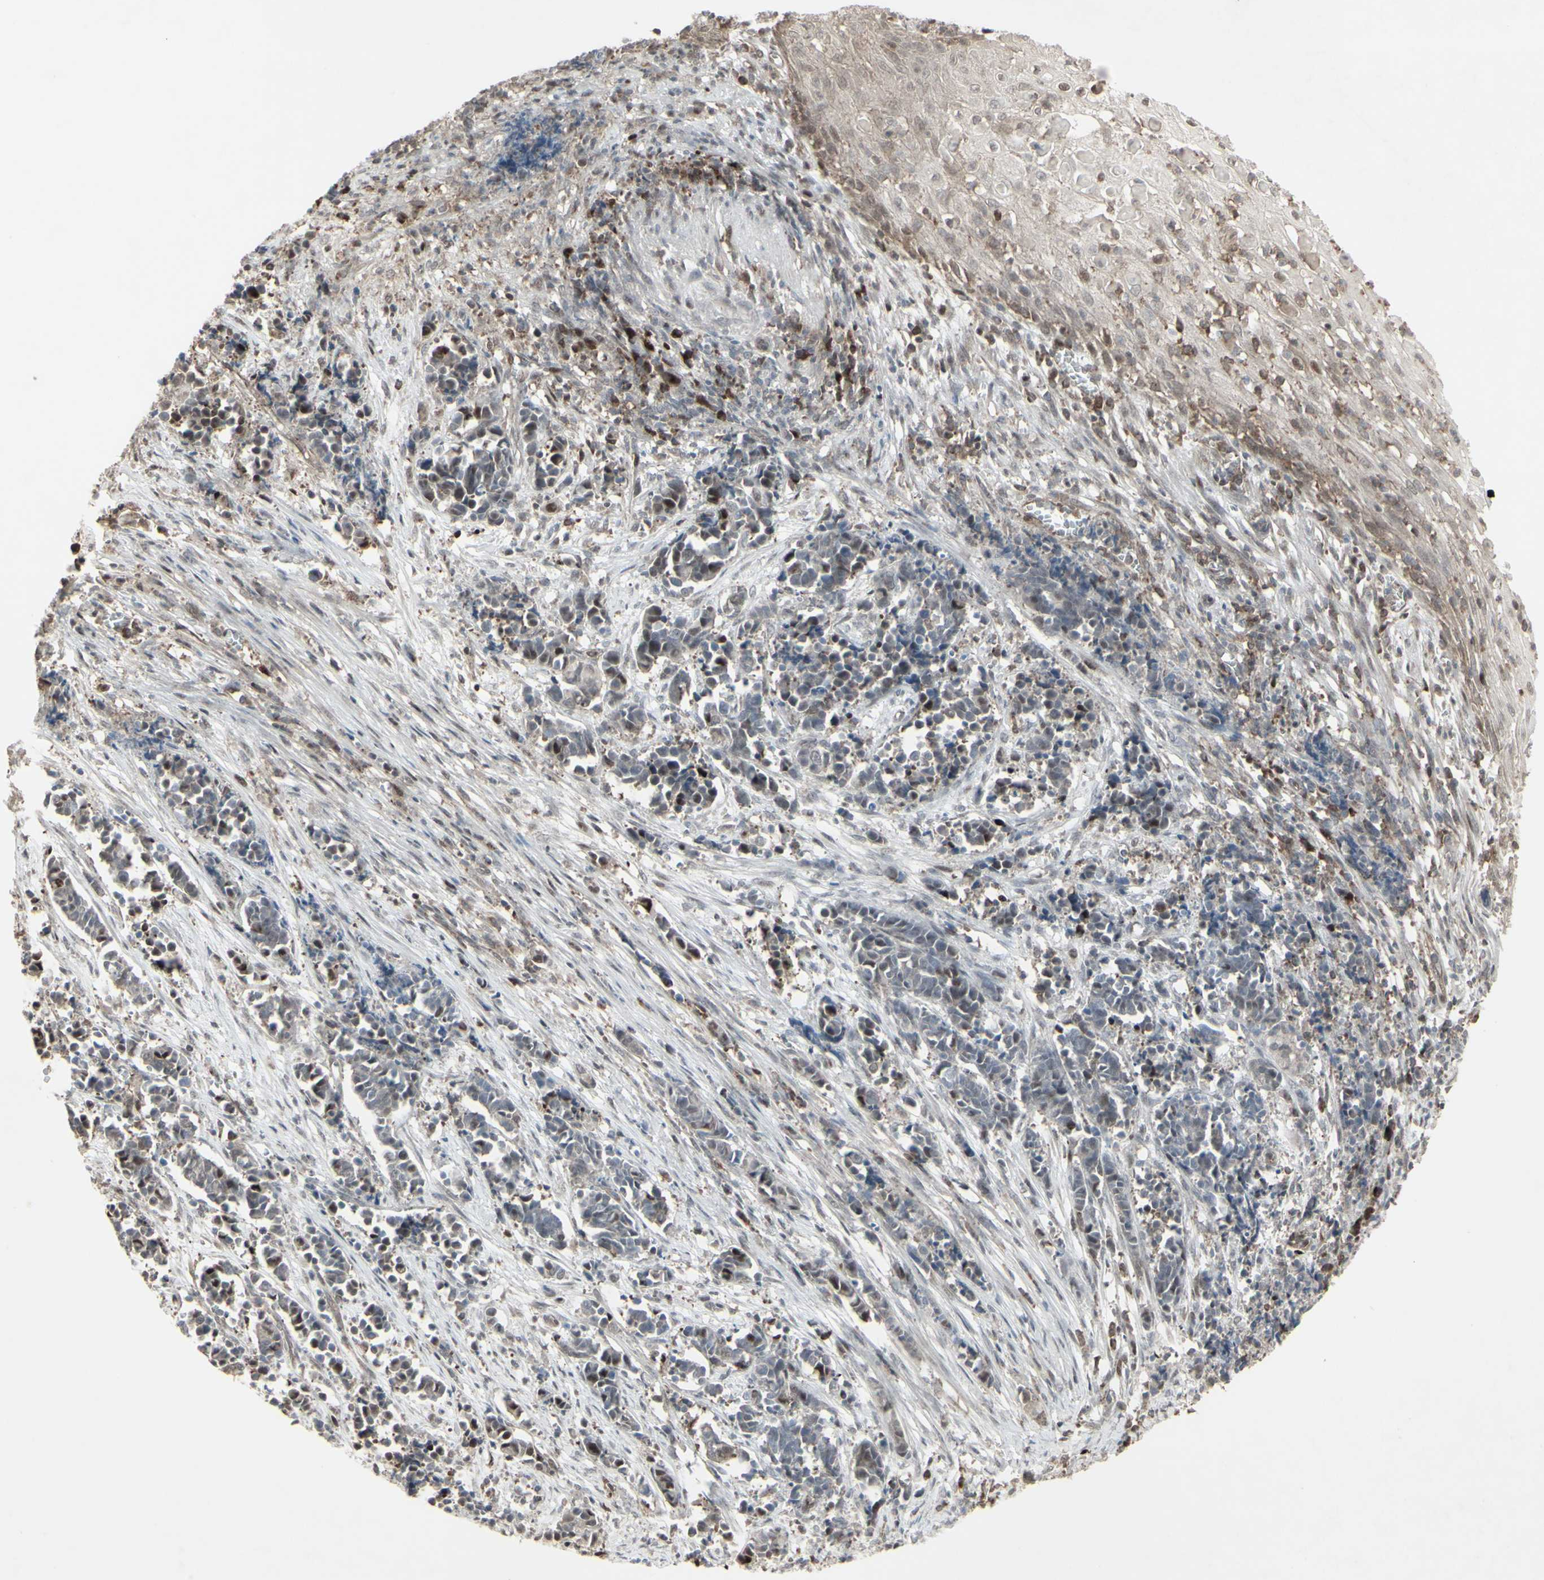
{"staining": {"intensity": "moderate", "quantity": "<25%", "location": "nuclear"}, "tissue": "cervical cancer", "cell_type": "Tumor cells", "image_type": "cancer", "snomed": [{"axis": "morphology", "description": "Normal tissue, NOS"}, {"axis": "morphology", "description": "Squamous cell carcinoma, NOS"}, {"axis": "topography", "description": "Cervix"}], "caption": "Human cervical cancer (squamous cell carcinoma) stained for a protein (brown) shows moderate nuclear positive positivity in about <25% of tumor cells.", "gene": "CD33", "patient": {"sex": "female", "age": 35}}